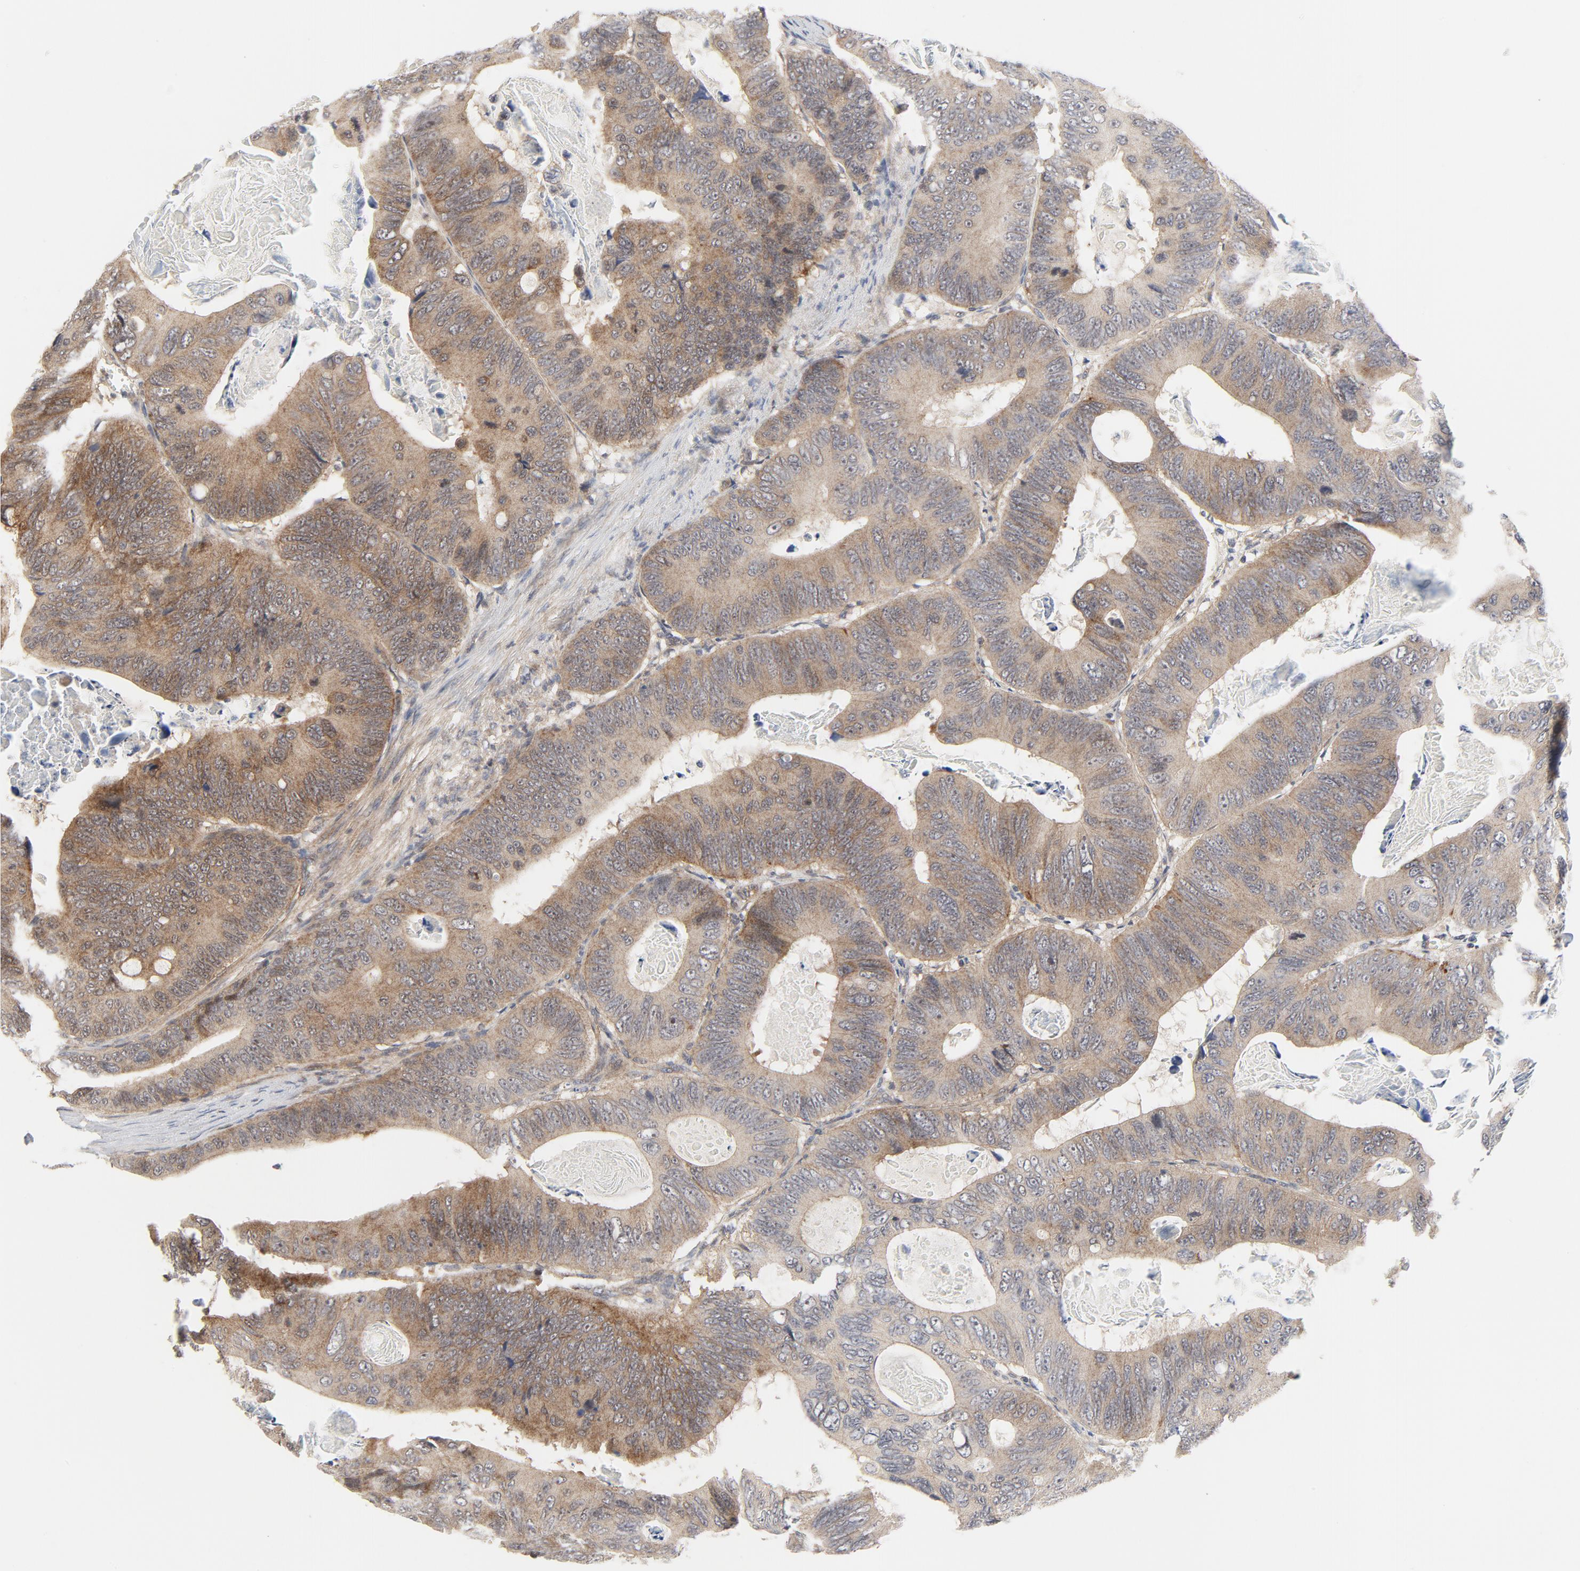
{"staining": {"intensity": "weak", "quantity": ">75%", "location": "cytoplasmic/membranous"}, "tissue": "colorectal cancer", "cell_type": "Tumor cells", "image_type": "cancer", "snomed": [{"axis": "morphology", "description": "Adenocarcinoma, NOS"}, {"axis": "topography", "description": "Colon"}], "caption": "Immunohistochemistry (DAB (3,3'-diaminobenzidine)) staining of human colorectal cancer demonstrates weak cytoplasmic/membranous protein staining in about >75% of tumor cells.", "gene": "MAP2K7", "patient": {"sex": "female", "age": 55}}